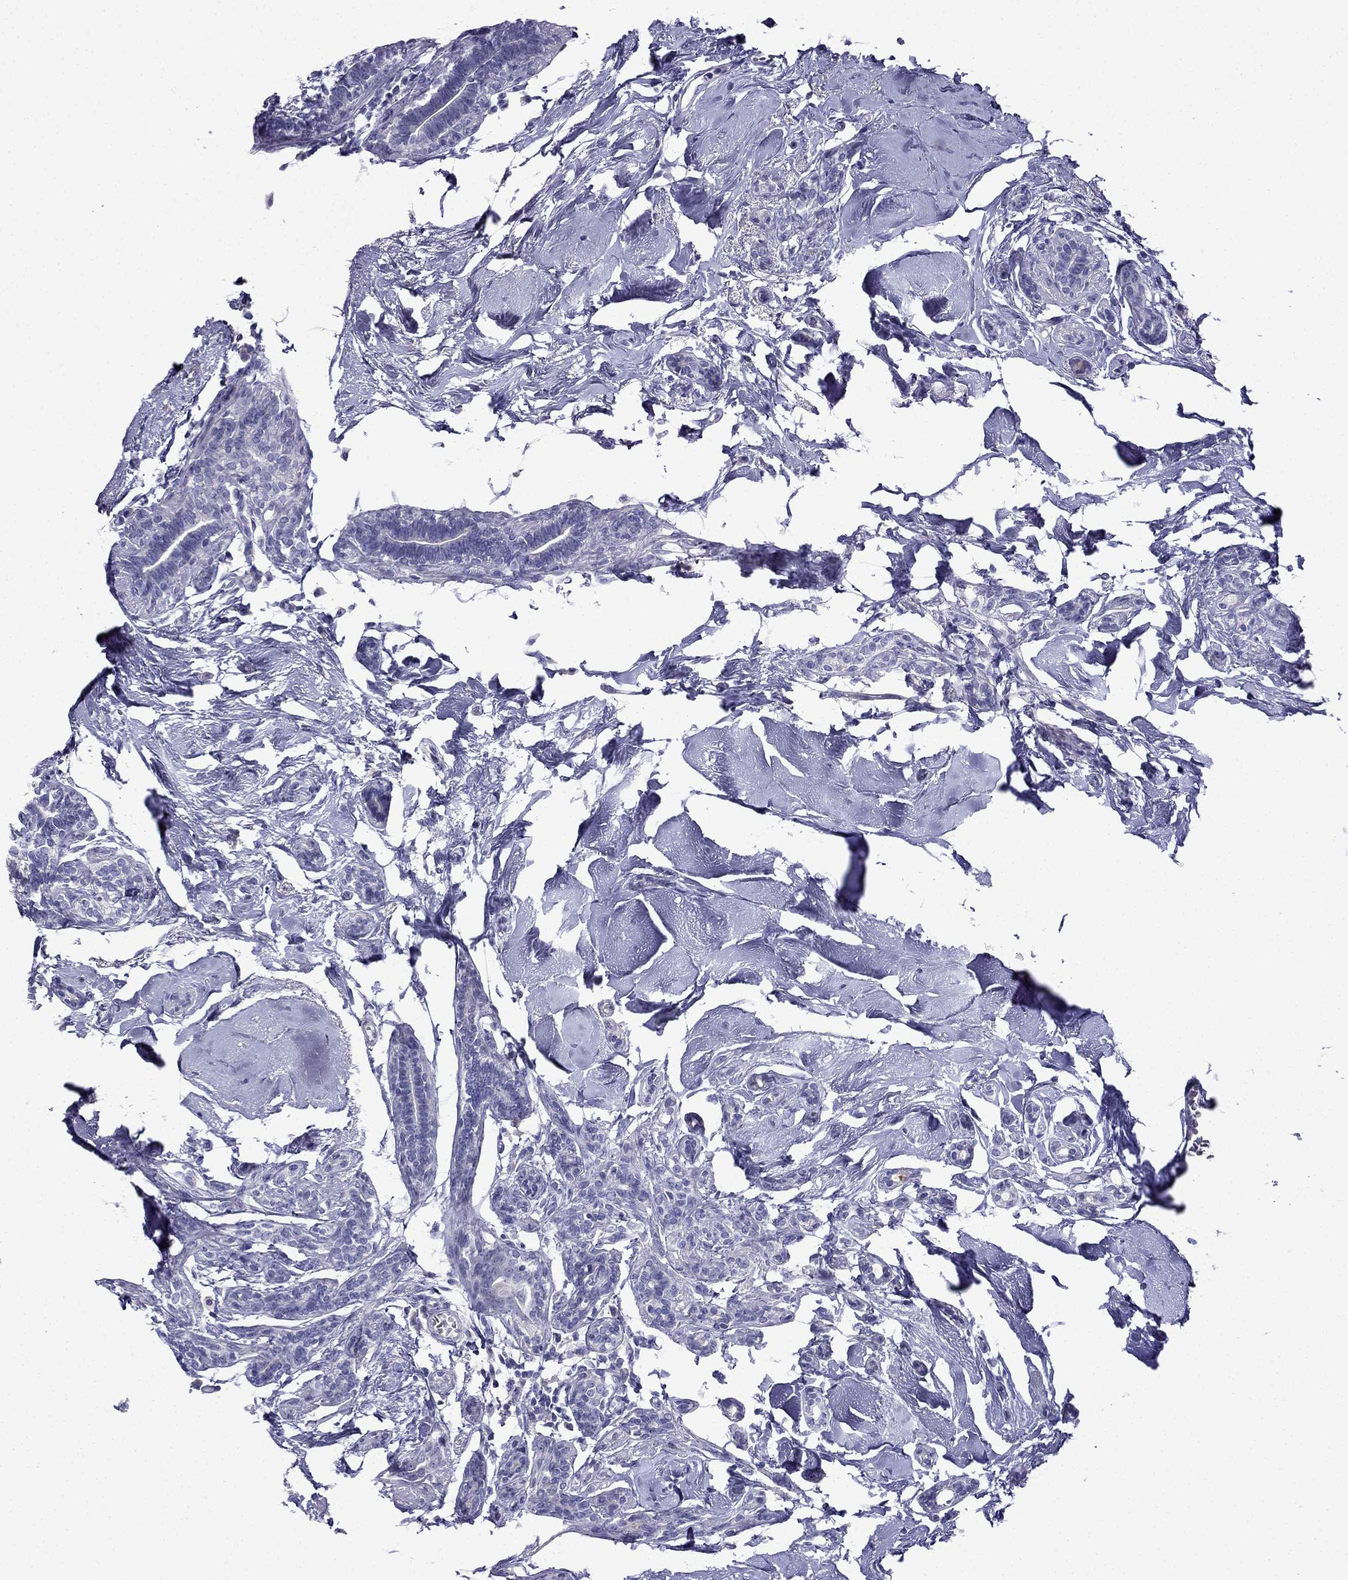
{"staining": {"intensity": "negative", "quantity": "none", "location": "none"}, "tissue": "breast cancer", "cell_type": "Tumor cells", "image_type": "cancer", "snomed": [{"axis": "morphology", "description": "Duct carcinoma"}, {"axis": "topography", "description": "Breast"}], "caption": "High magnification brightfield microscopy of breast invasive ductal carcinoma stained with DAB (brown) and counterstained with hematoxylin (blue): tumor cells show no significant expression.", "gene": "PATE1", "patient": {"sex": "female", "age": 83}}